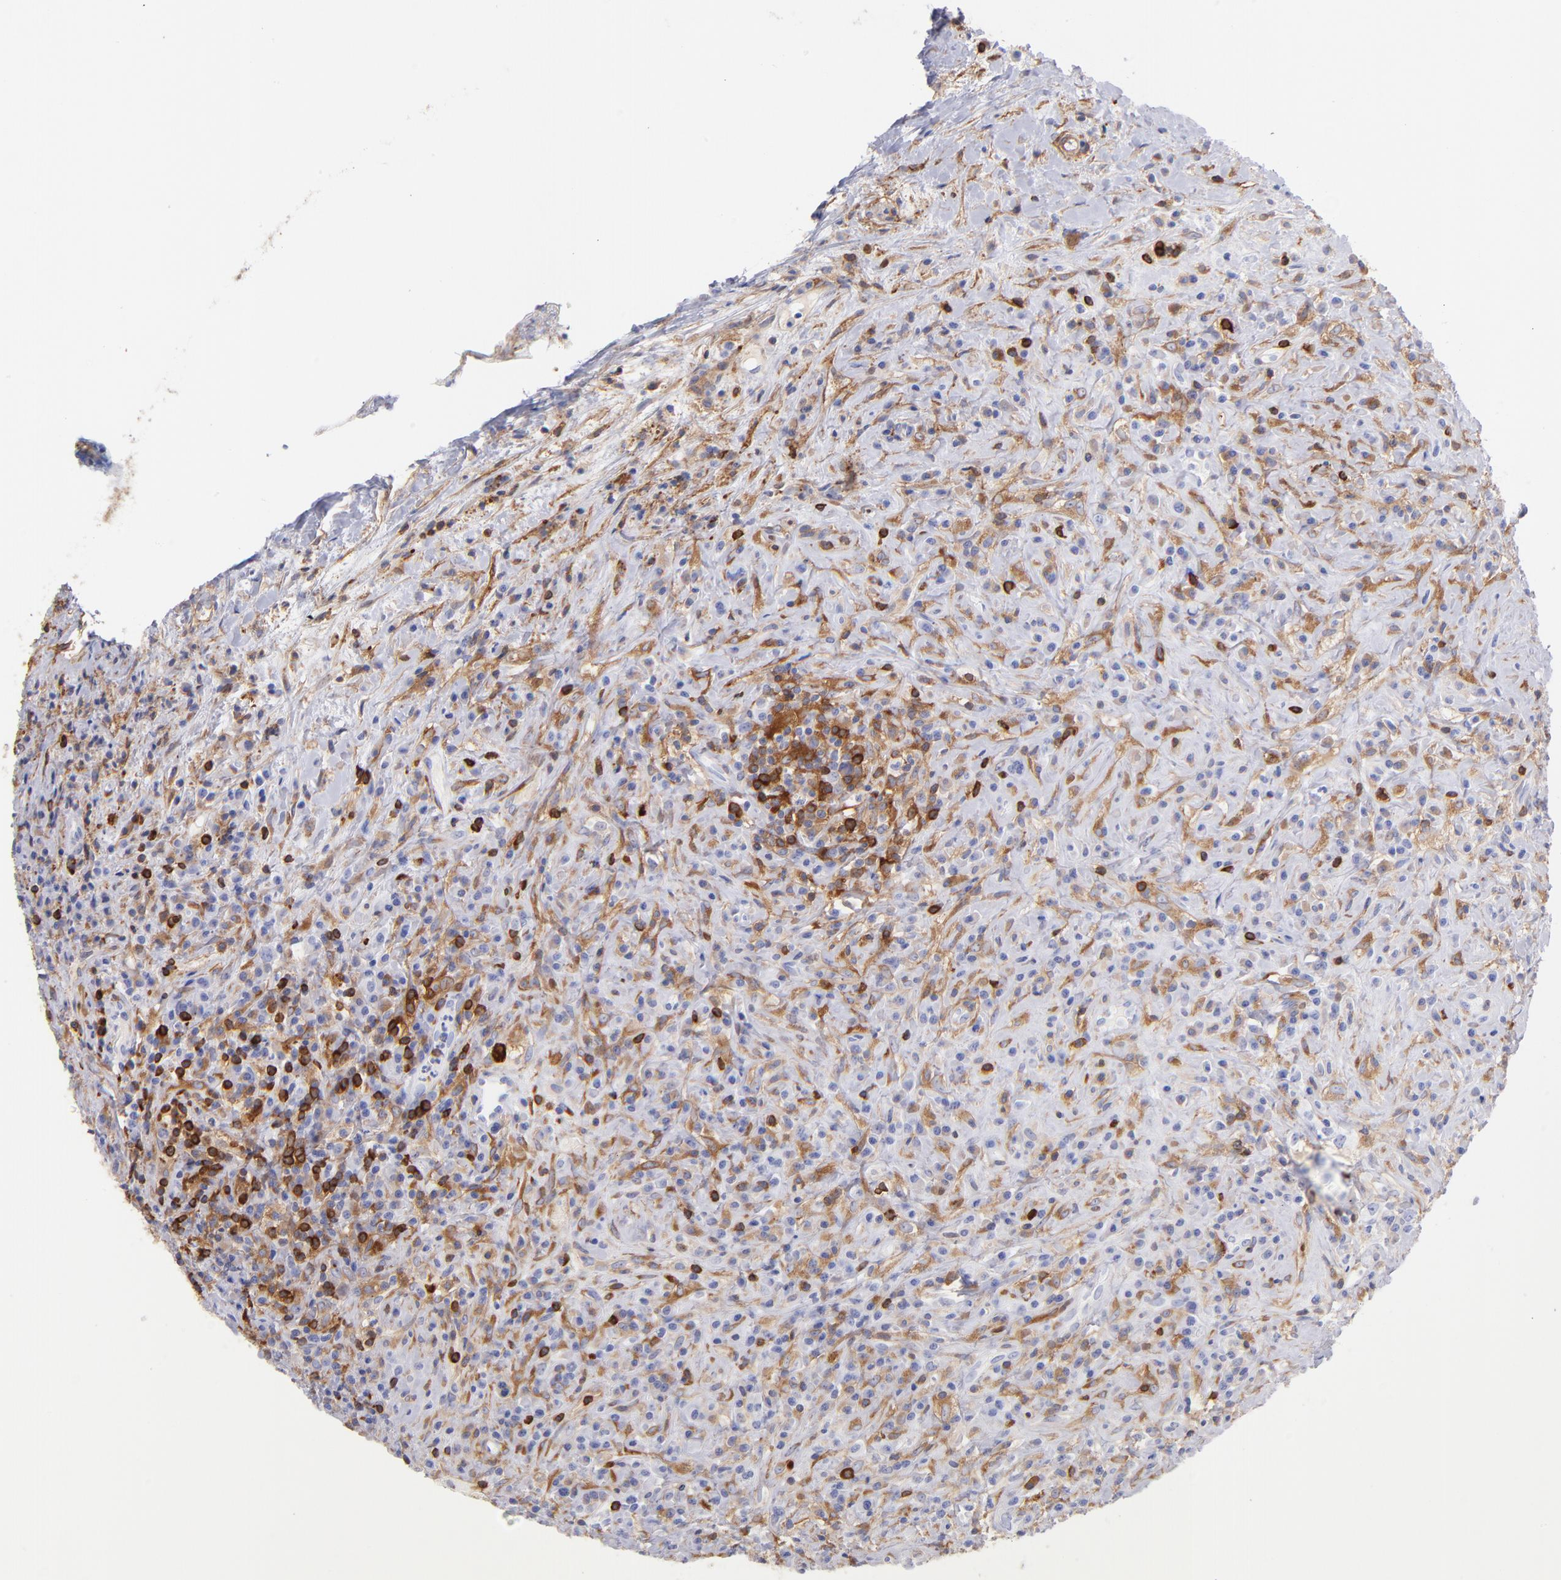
{"staining": {"intensity": "strong", "quantity": "<25%", "location": "cytoplasmic/membranous"}, "tissue": "lymphoma", "cell_type": "Tumor cells", "image_type": "cancer", "snomed": [{"axis": "morphology", "description": "Hodgkin's disease, NOS"}, {"axis": "topography", "description": "Lymph node"}], "caption": "Immunohistochemical staining of human lymphoma demonstrates medium levels of strong cytoplasmic/membranous protein positivity in about <25% of tumor cells.", "gene": "PRKCA", "patient": {"sex": "female", "age": 25}}